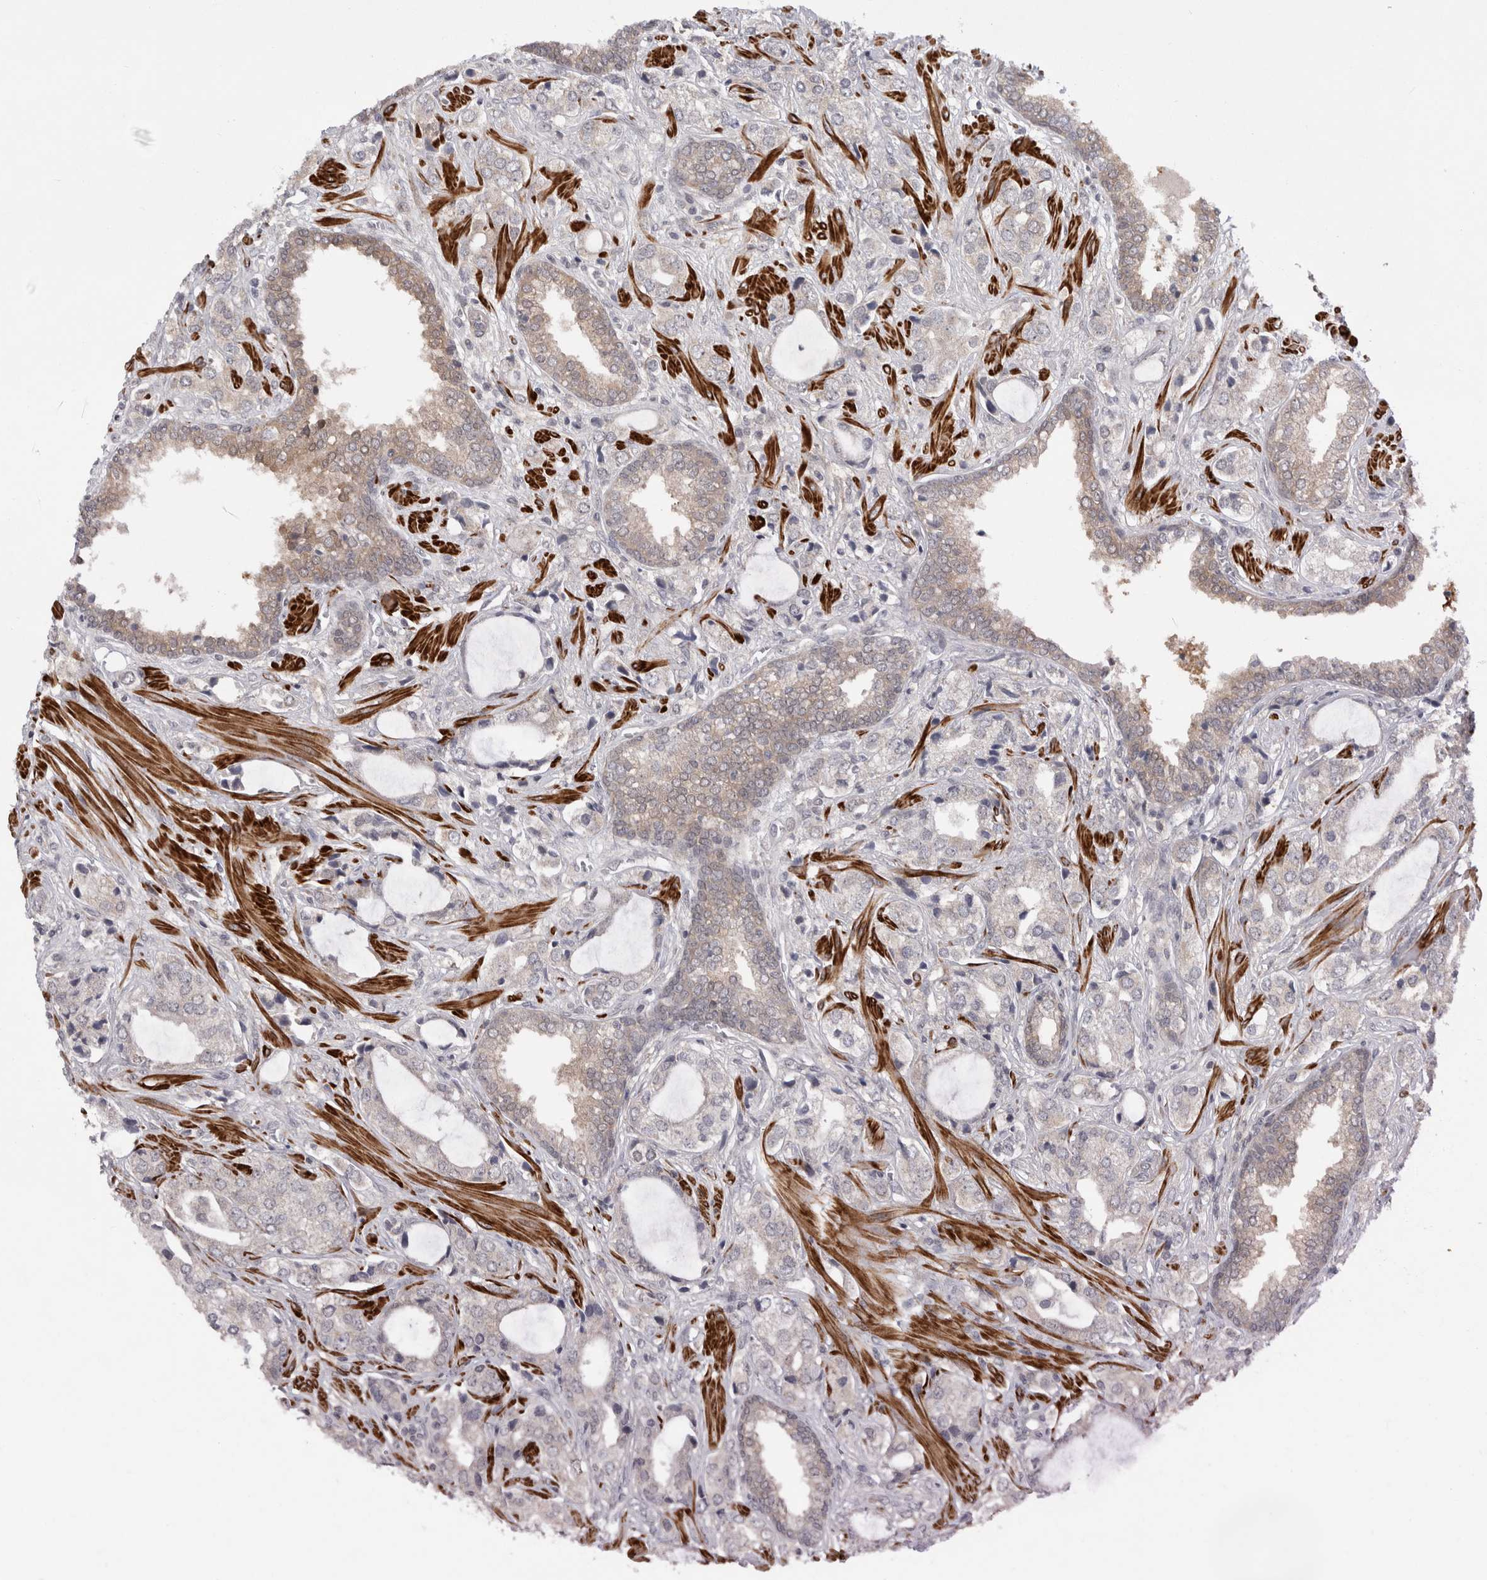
{"staining": {"intensity": "weak", "quantity": "<25%", "location": "cytoplasmic/membranous"}, "tissue": "prostate cancer", "cell_type": "Tumor cells", "image_type": "cancer", "snomed": [{"axis": "morphology", "description": "Adenocarcinoma, High grade"}, {"axis": "topography", "description": "Prostate"}], "caption": "Human prostate high-grade adenocarcinoma stained for a protein using IHC displays no expression in tumor cells.", "gene": "ZNF318", "patient": {"sex": "male", "age": 66}}